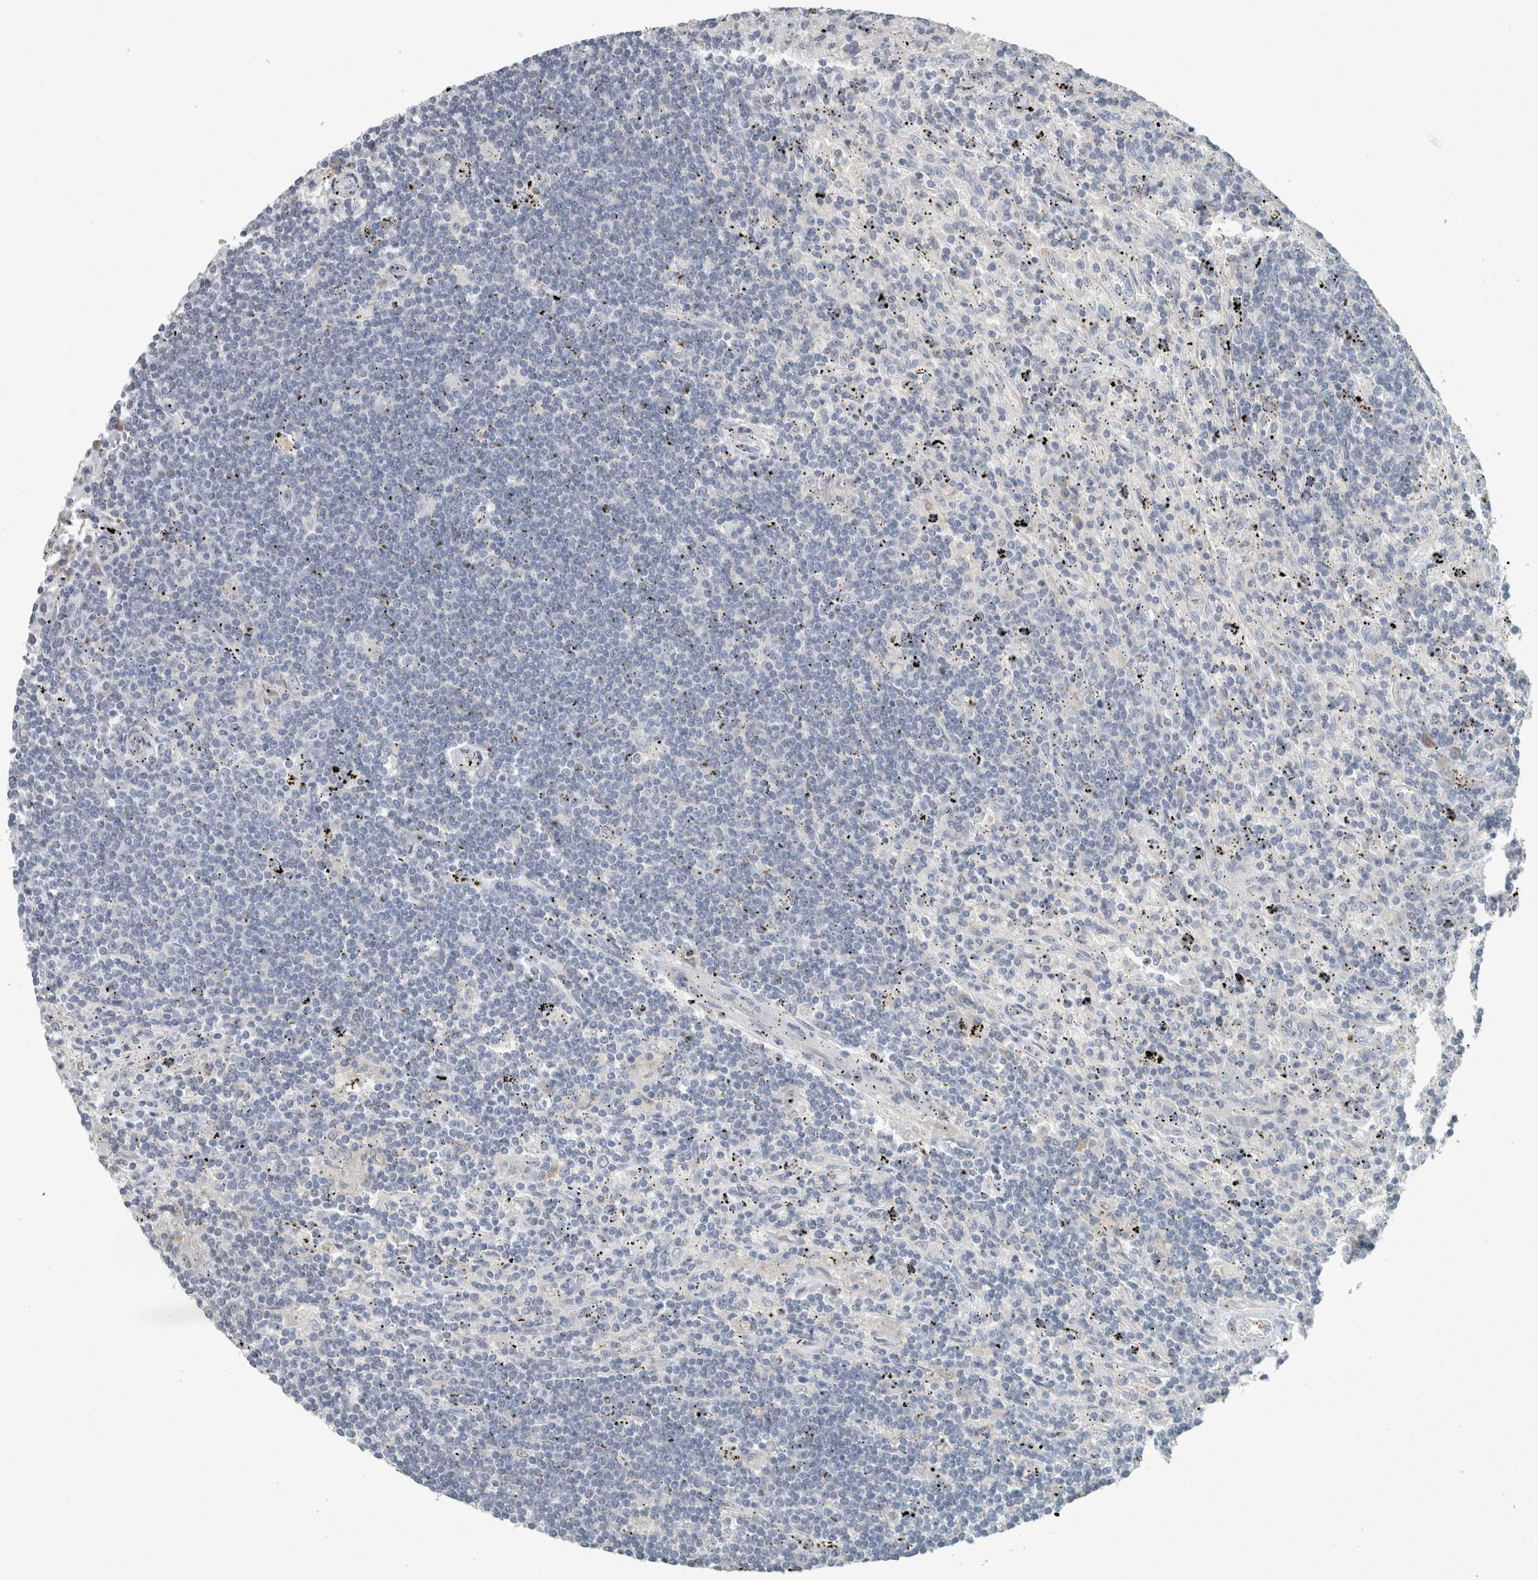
{"staining": {"intensity": "negative", "quantity": "none", "location": "none"}, "tissue": "lymphoma", "cell_type": "Tumor cells", "image_type": "cancer", "snomed": [{"axis": "morphology", "description": "Malignant lymphoma, non-Hodgkin's type, Low grade"}, {"axis": "topography", "description": "Spleen"}], "caption": "A high-resolution micrograph shows IHC staining of lymphoma, which shows no significant expression in tumor cells.", "gene": "CHL1", "patient": {"sex": "male", "age": 76}}